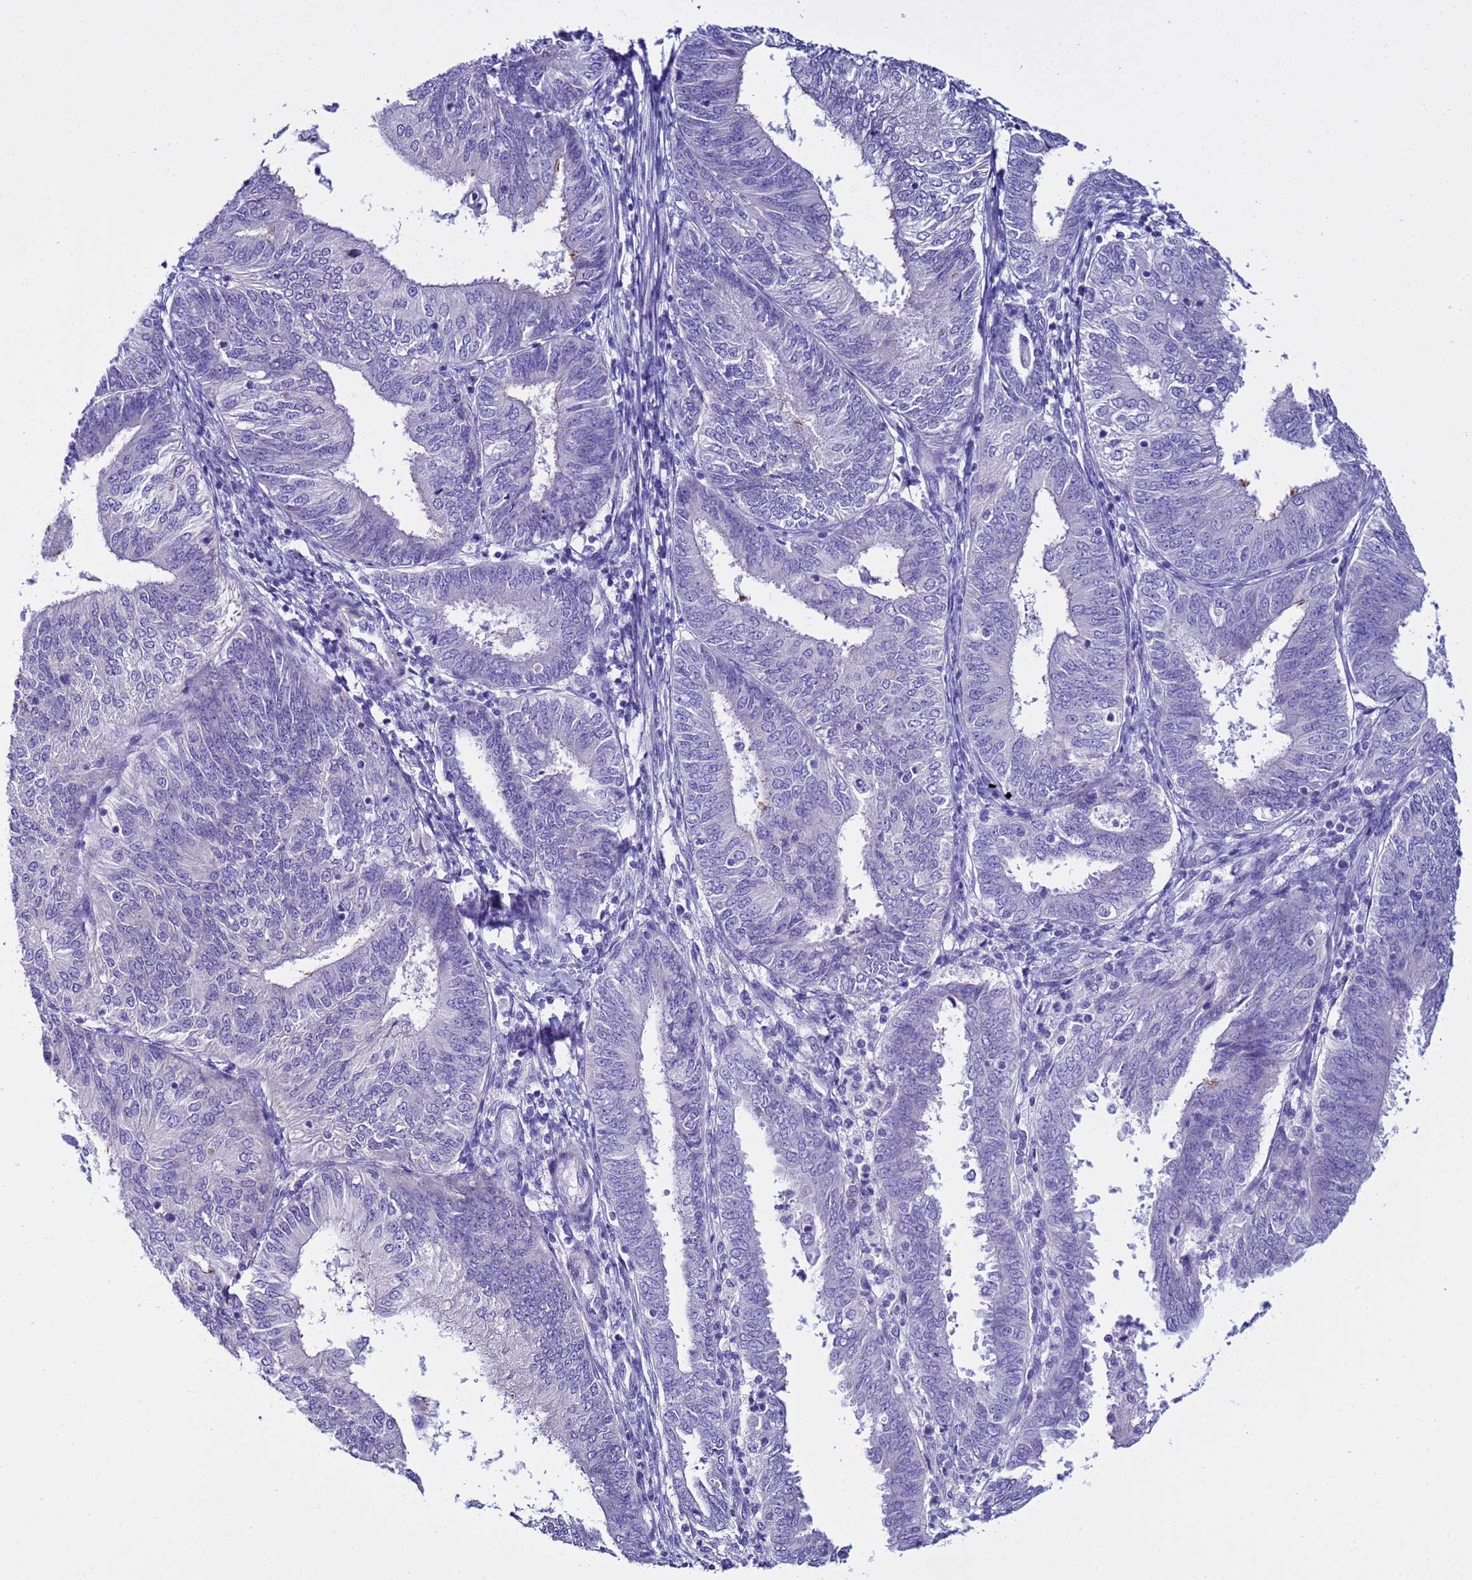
{"staining": {"intensity": "negative", "quantity": "none", "location": "none"}, "tissue": "endometrial cancer", "cell_type": "Tumor cells", "image_type": "cancer", "snomed": [{"axis": "morphology", "description": "Adenocarcinoma, NOS"}, {"axis": "topography", "description": "Endometrium"}], "caption": "Endometrial adenocarcinoma was stained to show a protein in brown. There is no significant staining in tumor cells.", "gene": "IGSF11", "patient": {"sex": "female", "age": 58}}